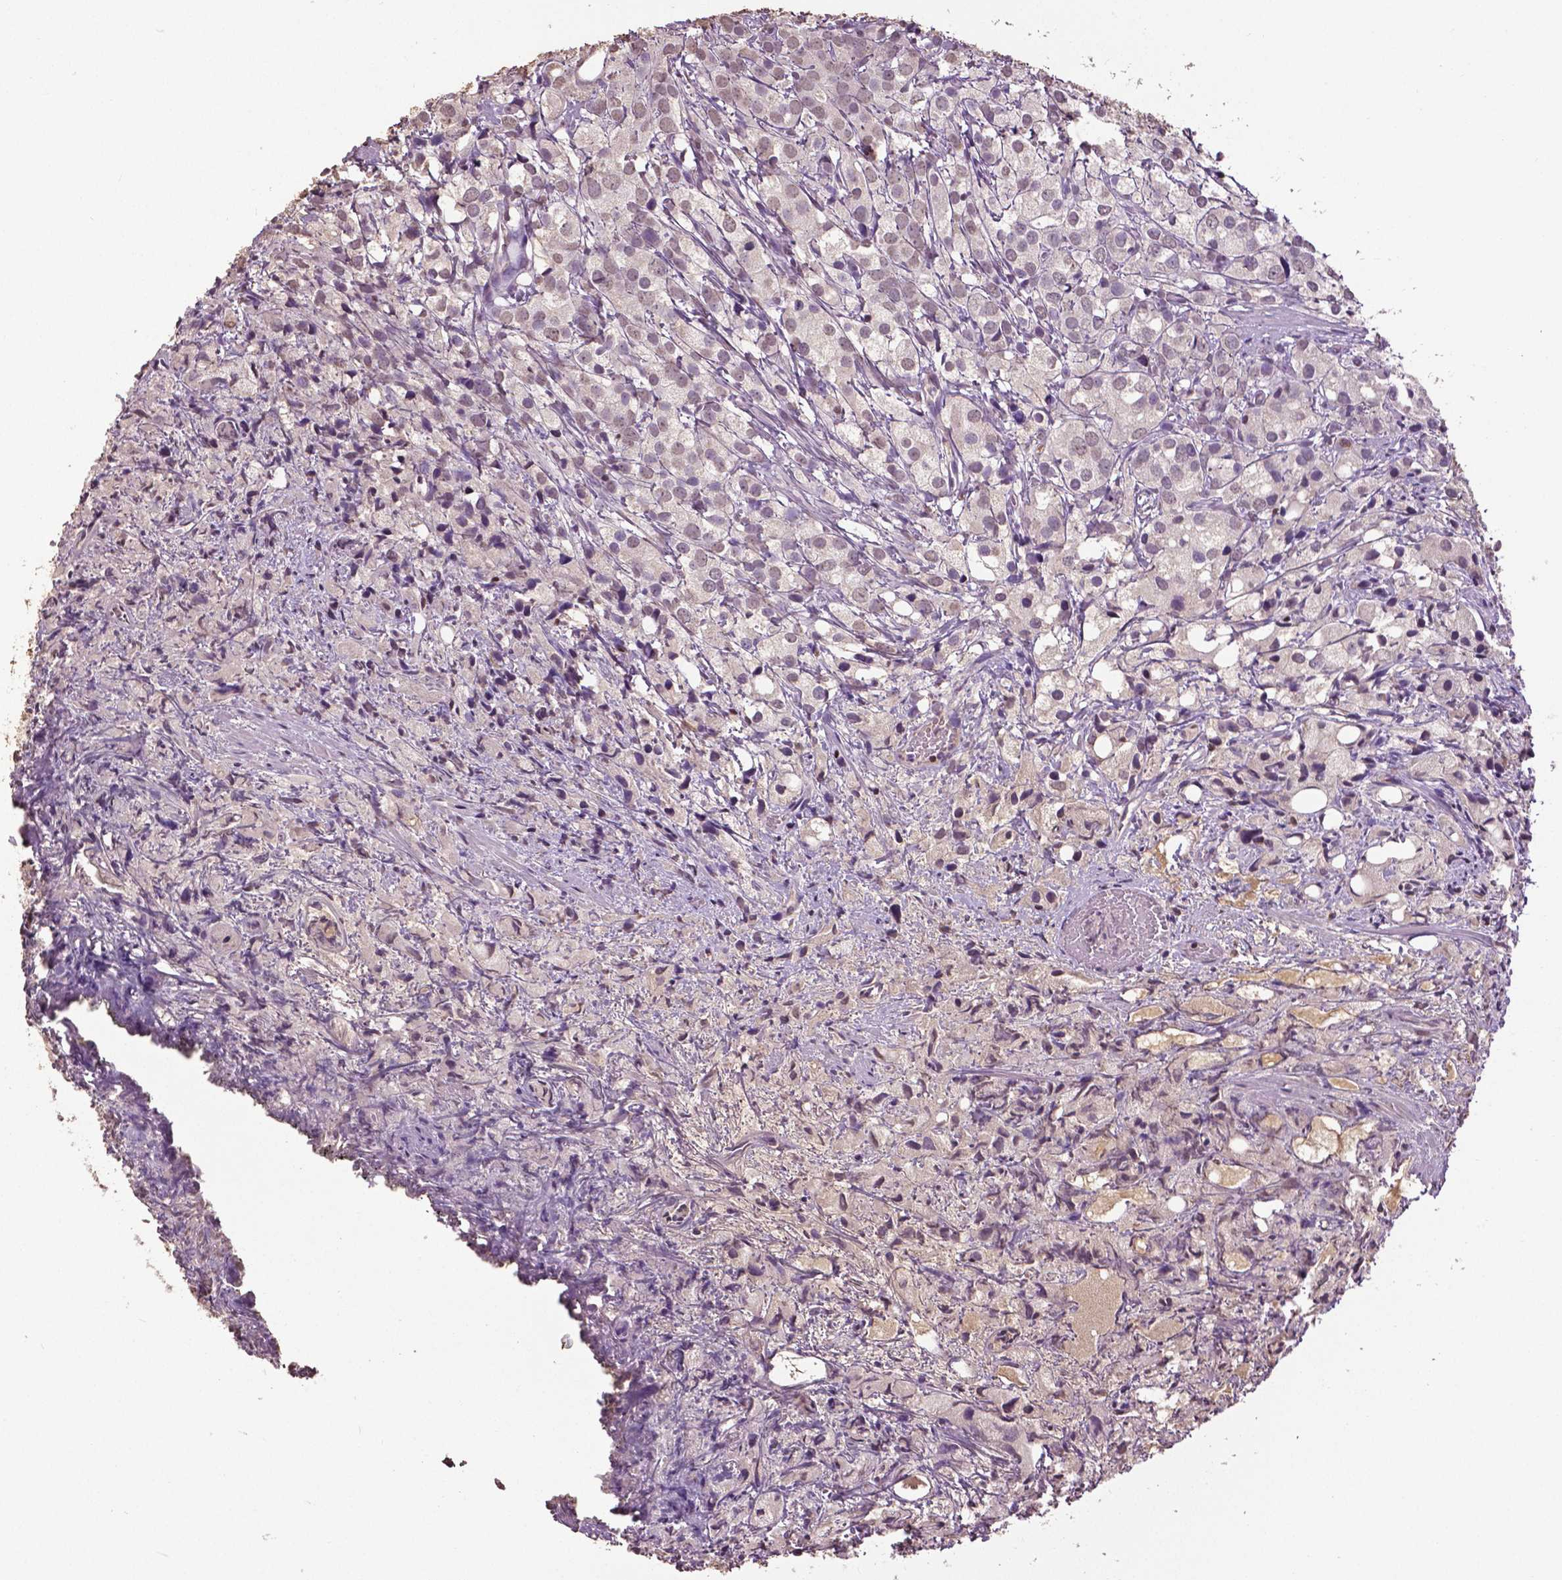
{"staining": {"intensity": "weak", "quantity": "25%-75%", "location": "nuclear"}, "tissue": "prostate cancer", "cell_type": "Tumor cells", "image_type": "cancer", "snomed": [{"axis": "morphology", "description": "Adenocarcinoma, High grade"}, {"axis": "topography", "description": "Prostate"}], "caption": "Immunohistochemical staining of prostate cancer shows low levels of weak nuclear expression in approximately 25%-75% of tumor cells.", "gene": "RUNX3", "patient": {"sex": "male", "age": 86}}